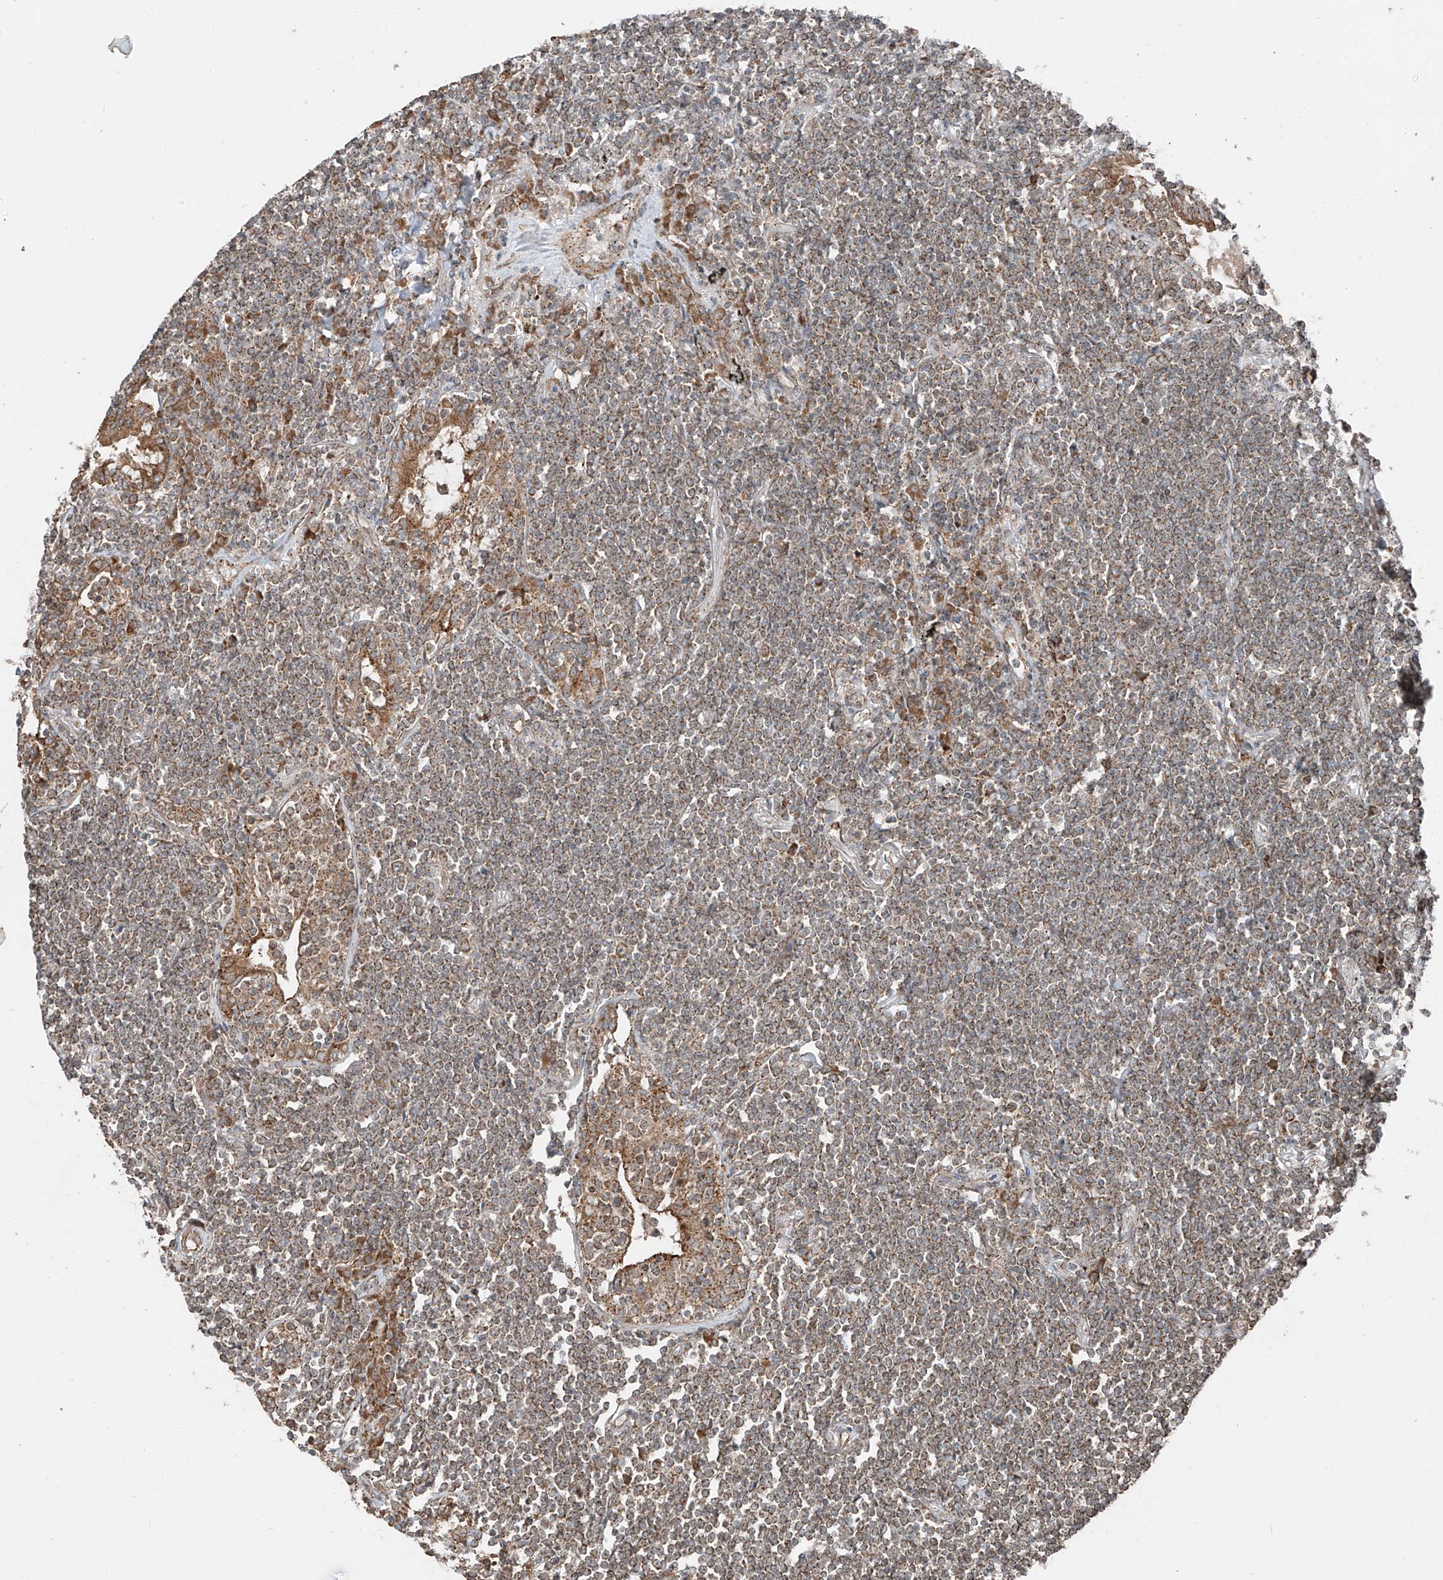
{"staining": {"intensity": "moderate", "quantity": ">75%", "location": "cytoplasmic/membranous"}, "tissue": "lymphoma", "cell_type": "Tumor cells", "image_type": "cancer", "snomed": [{"axis": "morphology", "description": "Malignant lymphoma, non-Hodgkin's type, Low grade"}, {"axis": "topography", "description": "Lung"}], "caption": "Tumor cells show moderate cytoplasmic/membranous staining in about >75% of cells in malignant lymphoma, non-Hodgkin's type (low-grade). Nuclei are stained in blue.", "gene": "CEP162", "patient": {"sex": "female", "age": 71}}